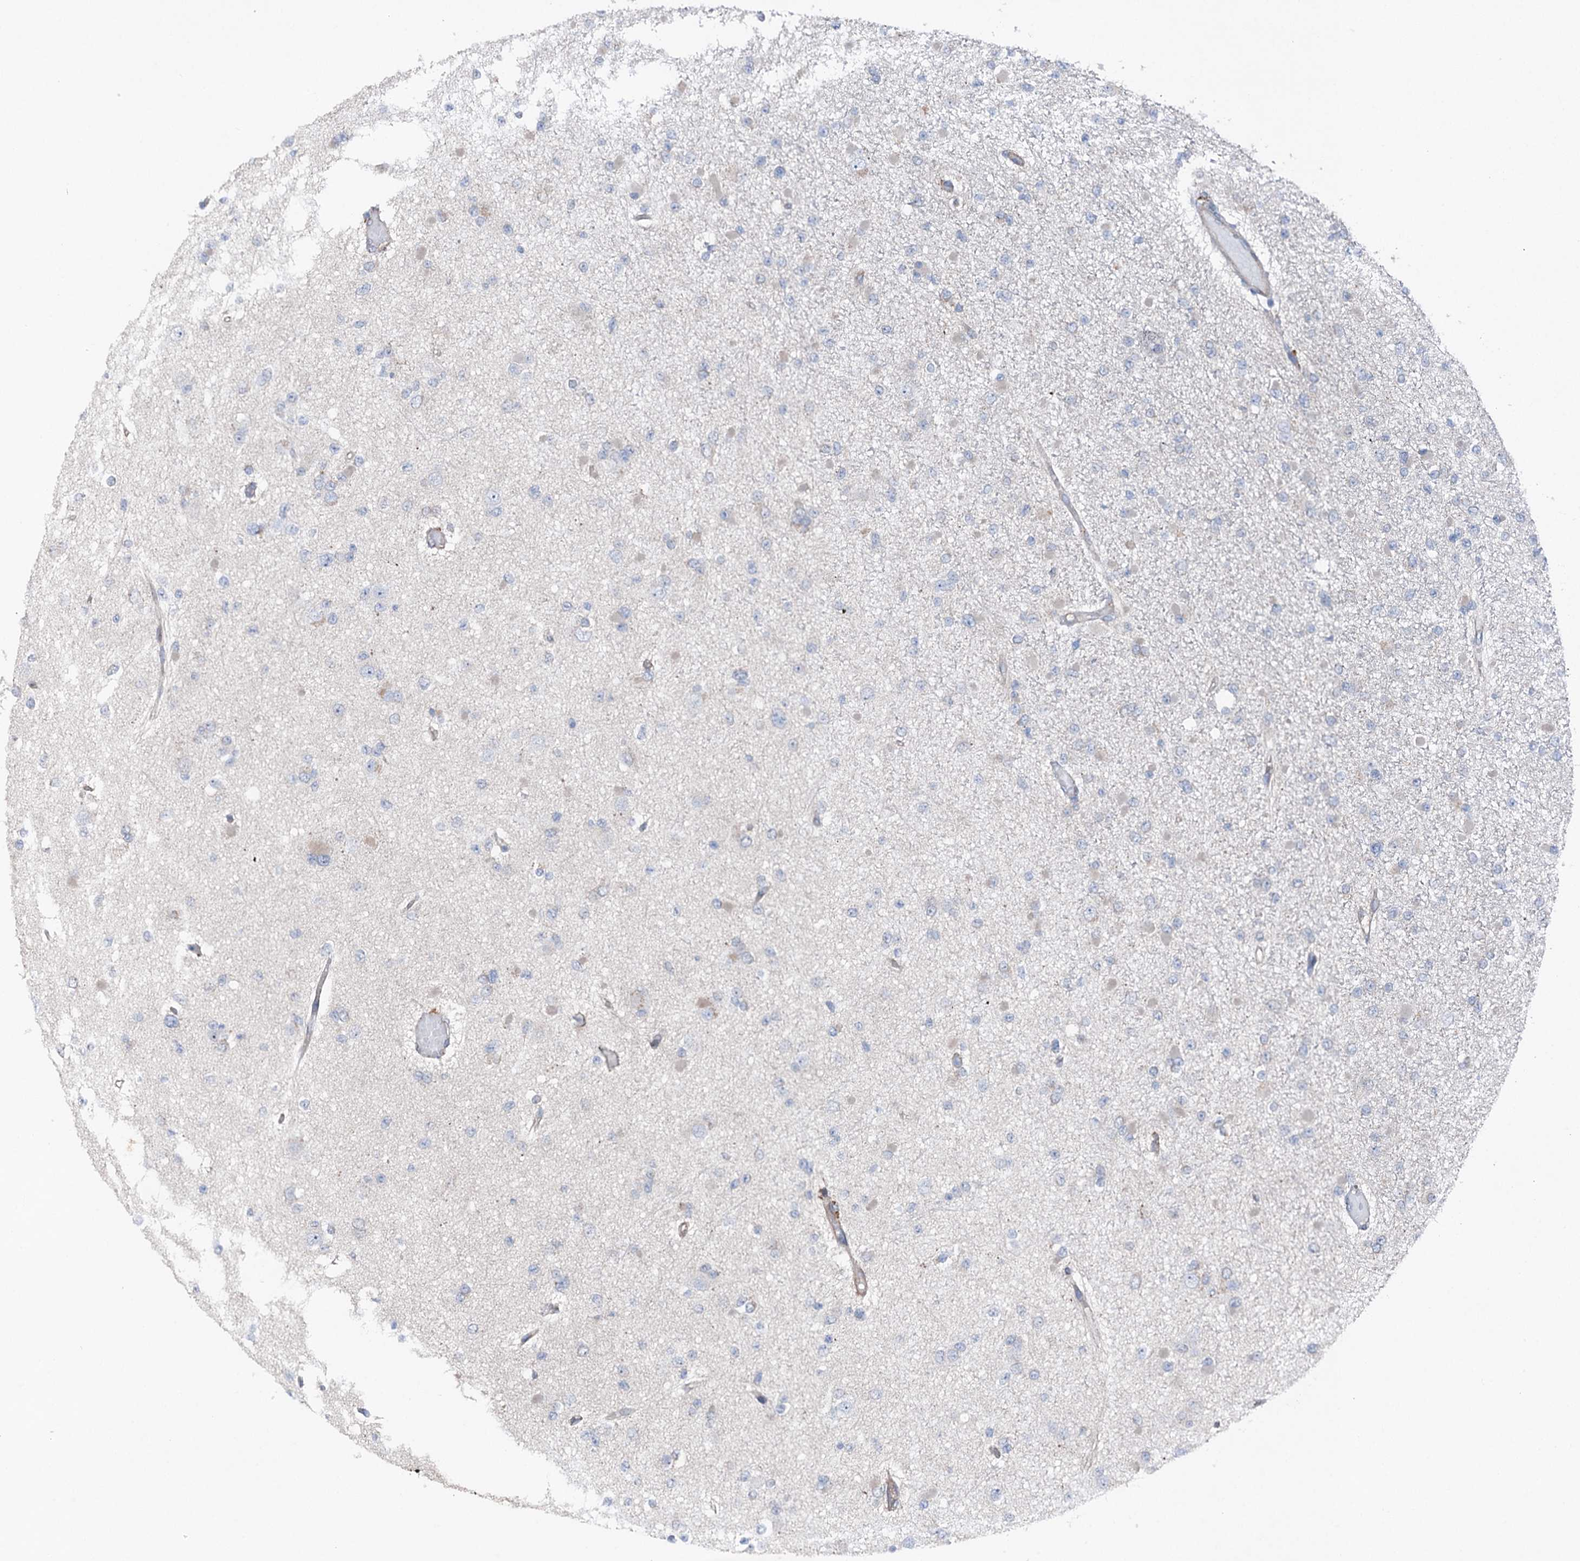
{"staining": {"intensity": "negative", "quantity": "none", "location": "none"}, "tissue": "glioma", "cell_type": "Tumor cells", "image_type": "cancer", "snomed": [{"axis": "morphology", "description": "Glioma, malignant, Low grade"}, {"axis": "topography", "description": "Brain"}], "caption": "Immunohistochemistry image of neoplastic tissue: human malignant low-grade glioma stained with DAB displays no significant protein staining in tumor cells. (Brightfield microscopy of DAB immunohistochemistry at high magnification).", "gene": "SHROOM1", "patient": {"sex": "female", "age": 22}}